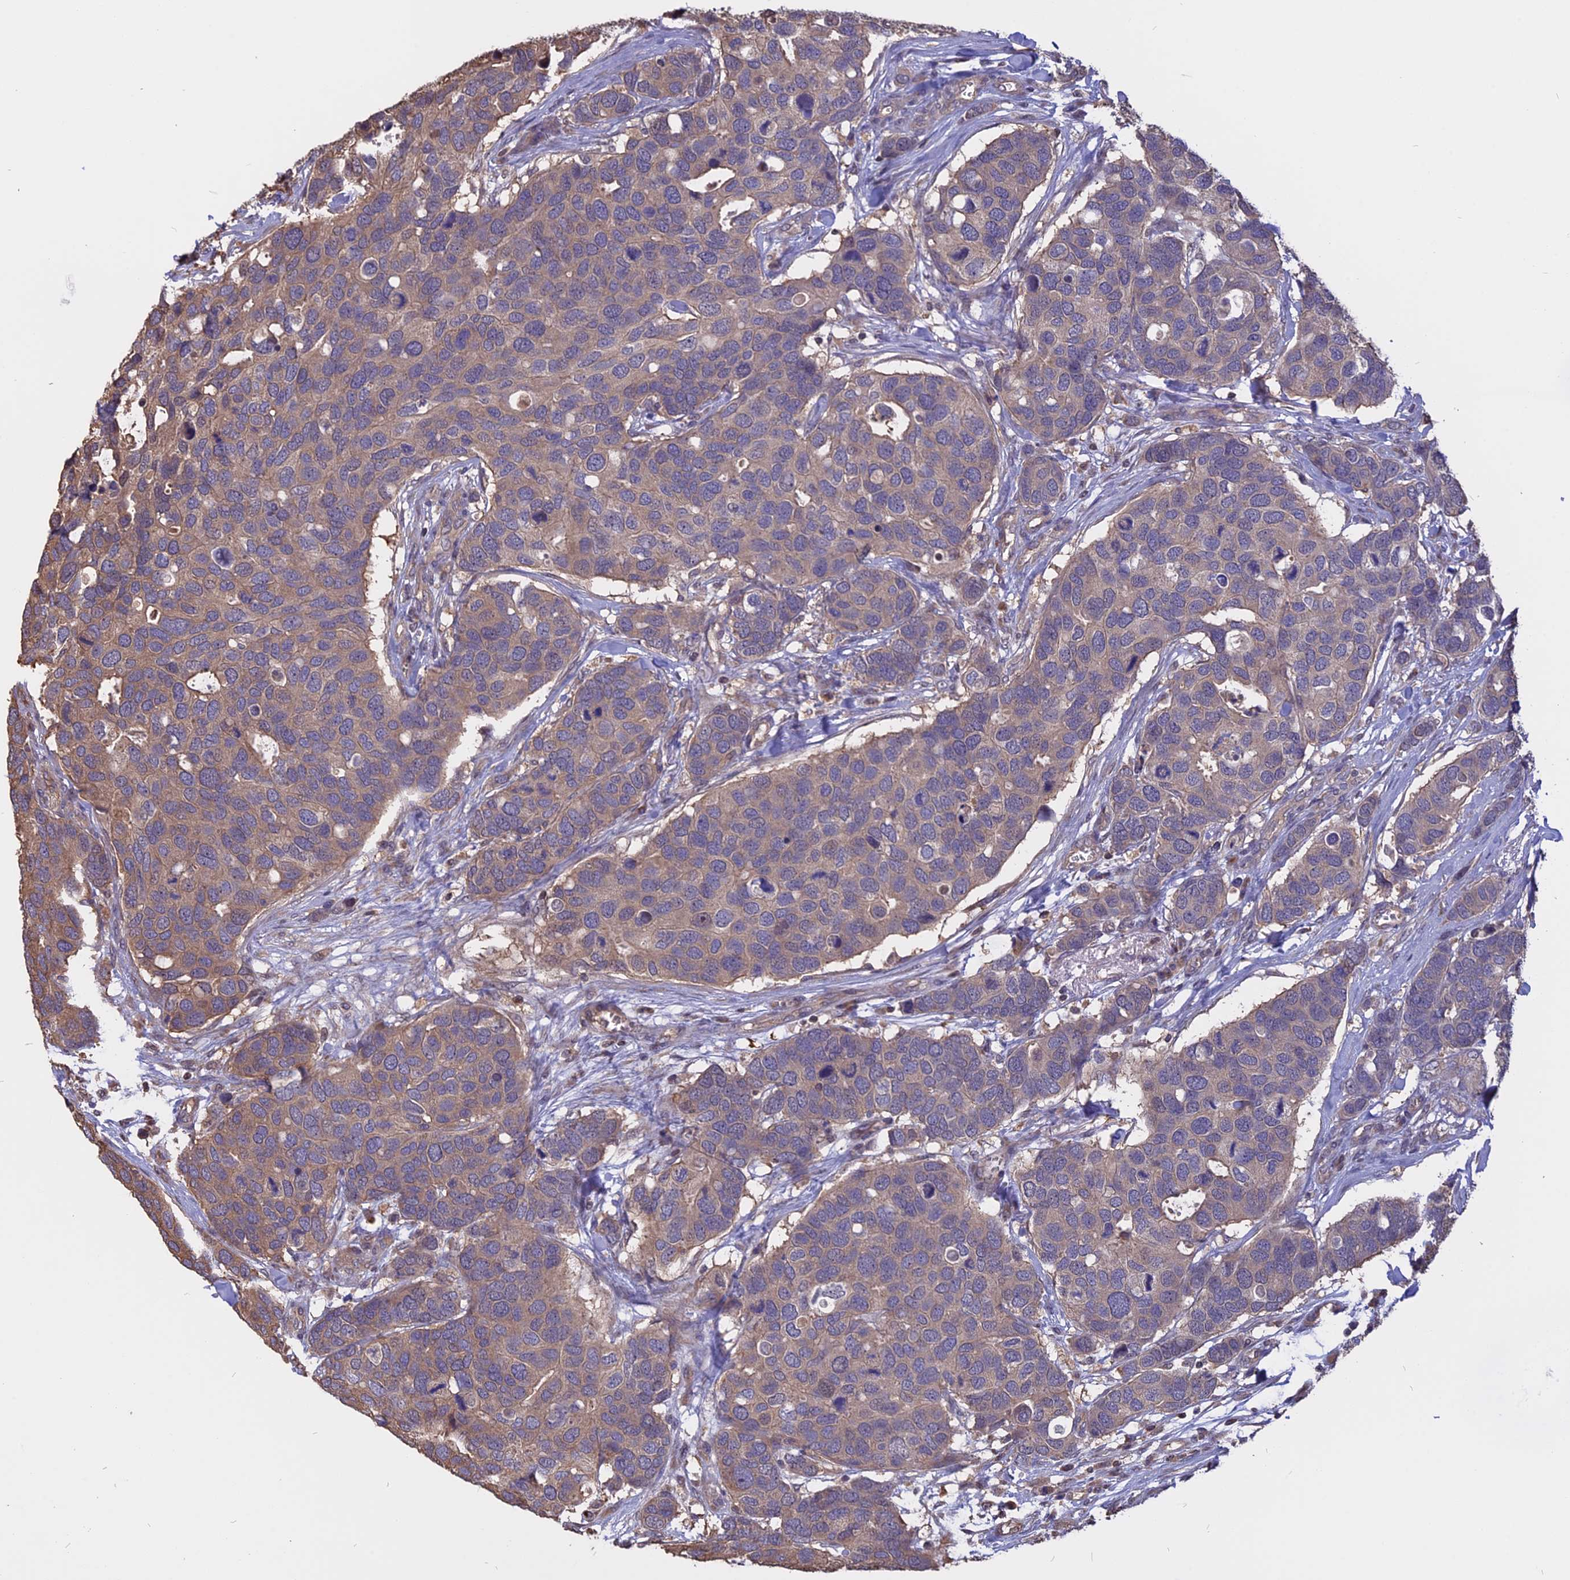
{"staining": {"intensity": "weak", "quantity": "25%-75%", "location": "cytoplasmic/membranous"}, "tissue": "breast cancer", "cell_type": "Tumor cells", "image_type": "cancer", "snomed": [{"axis": "morphology", "description": "Duct carcinoma"}, {"axis": "topography", "description": "Breast"}], "caption": "IHC staining of breast intraductal carcinoma, which shows low levels of weak cytoplasmic/membranous expression in approximately 25%-75% of tumor cells indicating weak cytoplasmic/membranous protein staining. The staining was performed using DAB (brown) for protein detection and nuclei were counterstained in hematoxylin (blue).", "gene": "CARMIL2", "patient": {"sex": "female", "age": 83}}